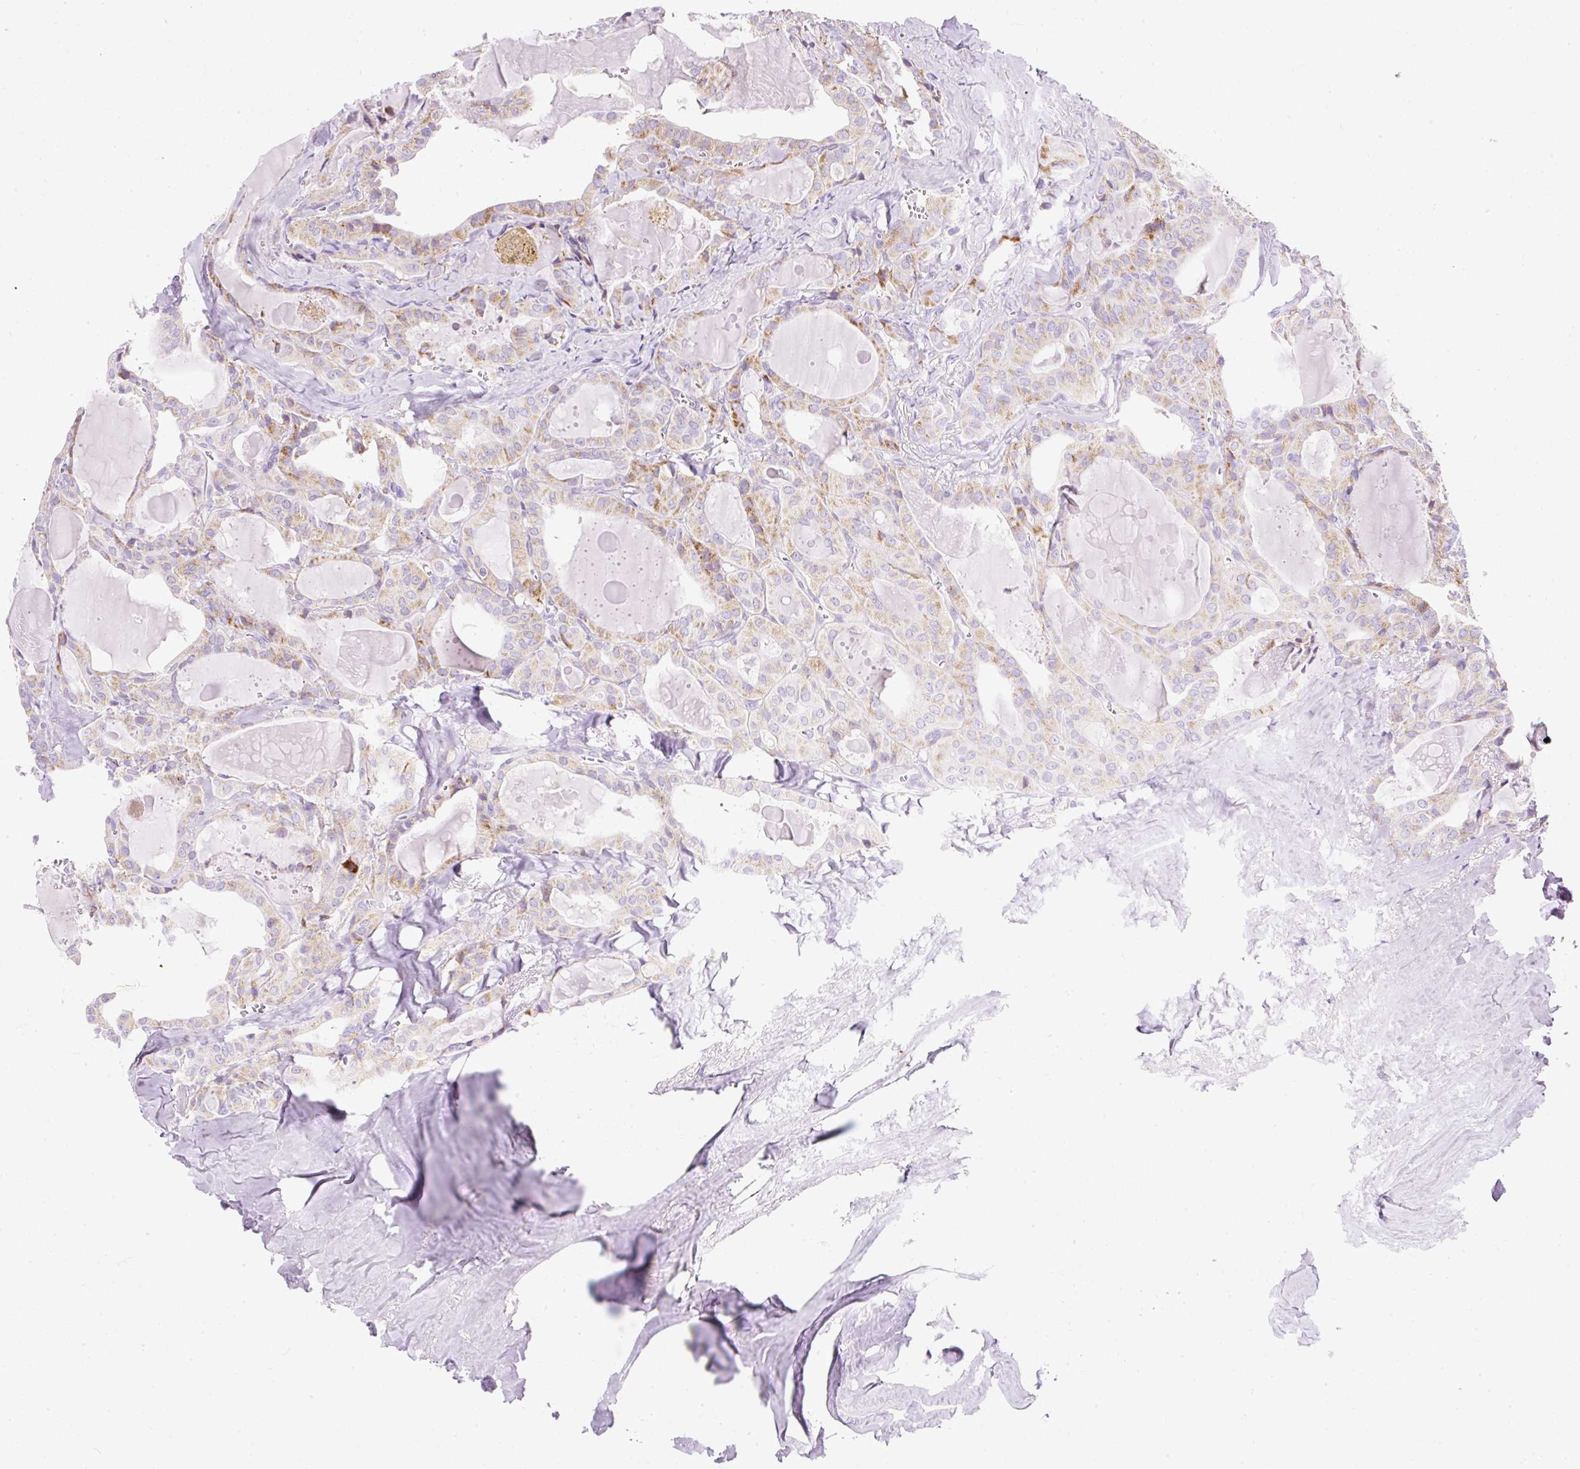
{"staining": {"intensity": "moderate", "quantity": "25%-75%", "location": "cytoplasmic/membranous"}, "tissue": "thyroid cancer", "cell_type": "Tumor cells", "image_type": "cancer", "snomed": [{"axis": "morphology", "description": "Papillary adenocarcinoma, NOS"}, {"axis": "topography", "description": "Thyroid gland"}], "caption": "Protein analysis of thyroid cancer (papillary adenocarcinoma) tissue displays moderate cytoplasmic/membranous positivity in about 25%-75% of tumor cells.", "gene": "PLPP2", "patient": {"sex": "male", "age": 52}}